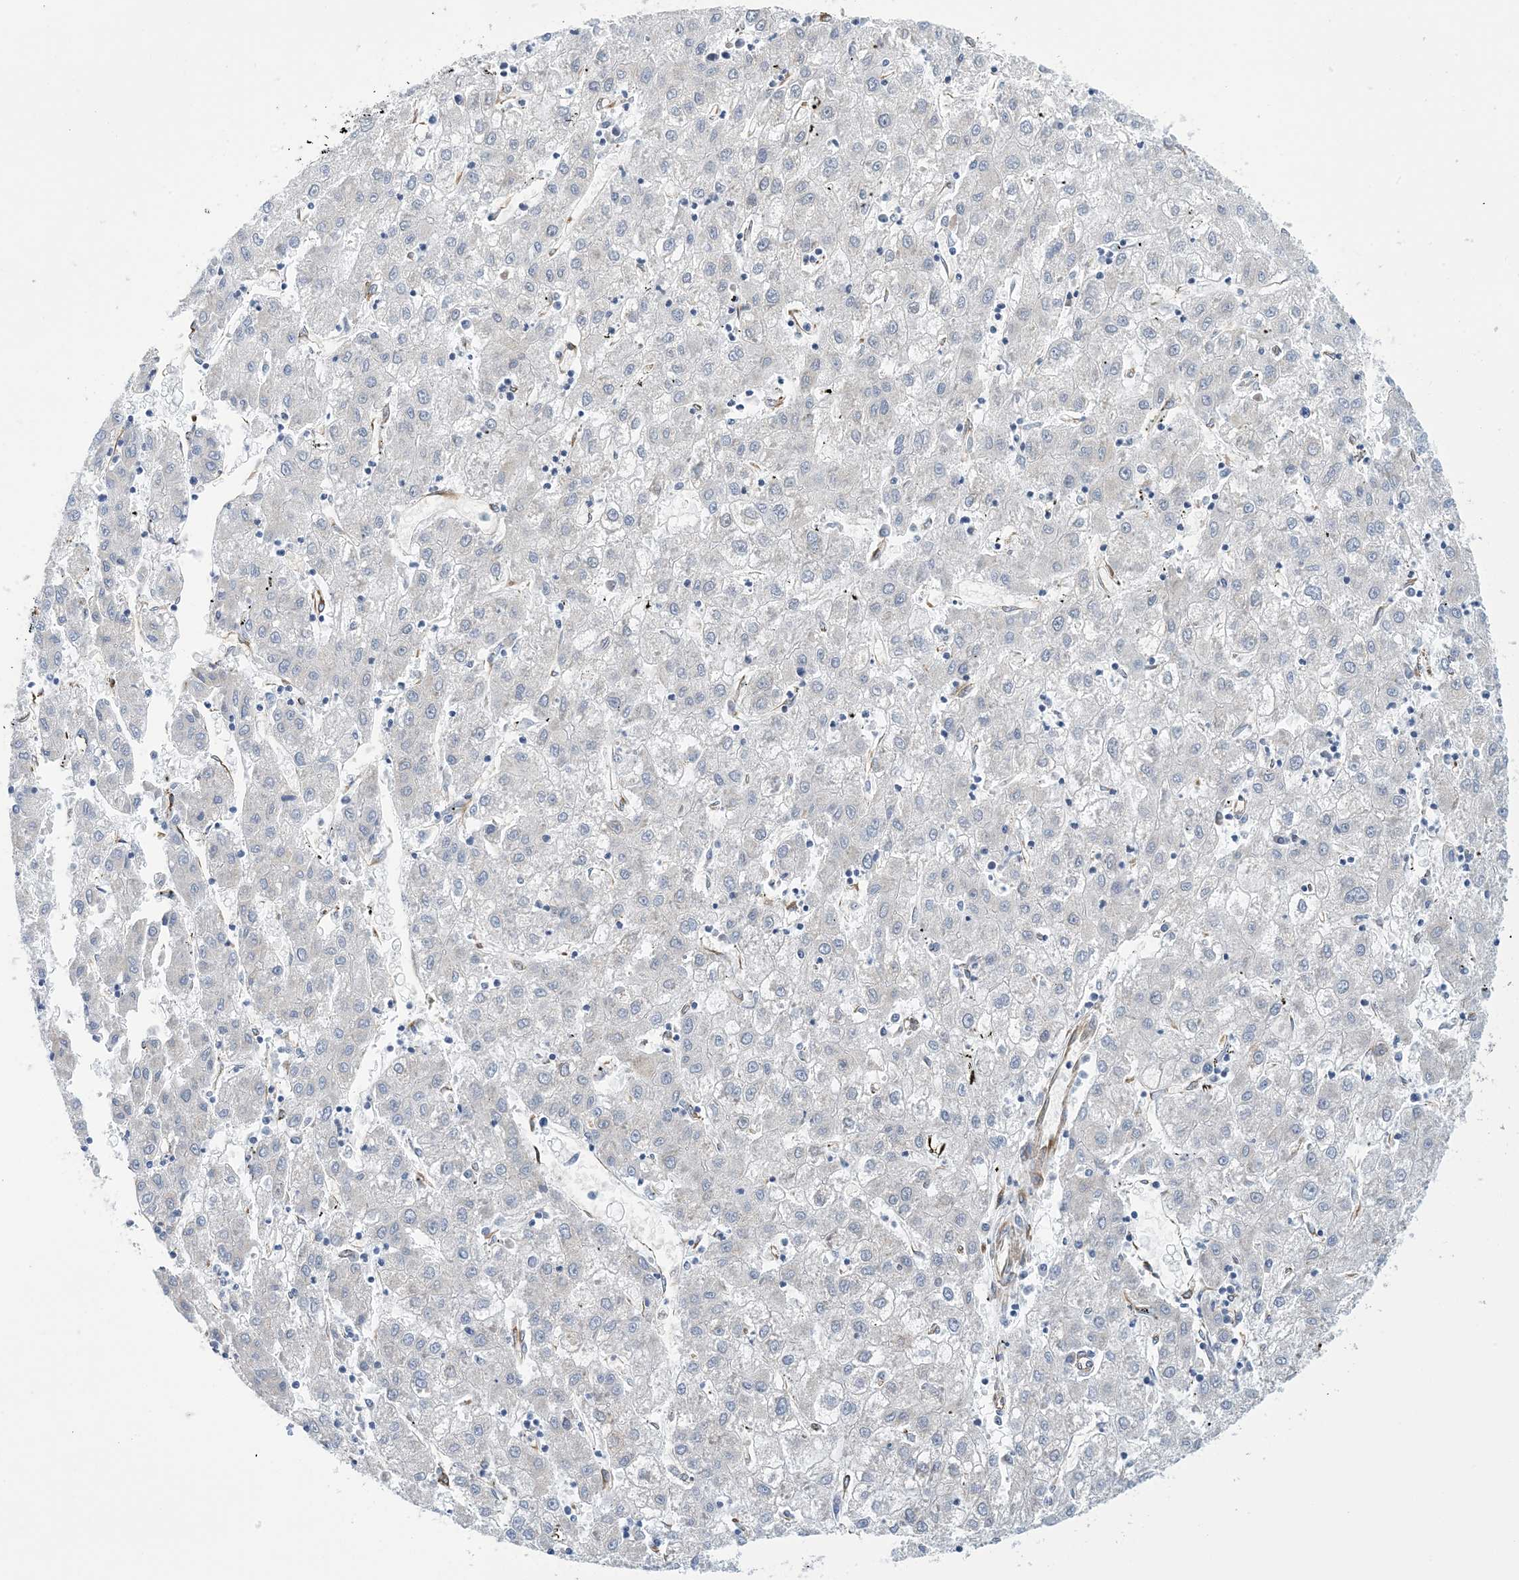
{"staining": {"intensity": "negative", "quantity": "none", "location": "none"}, "tissue": "liver cancer", "cell_type": "Tumor cells", "image_type": "cancer", "snomed": [{"axis": "morphology", "description": "Carcinoma, Hepatocellular, NOS"}, {"axis": "topography", "description": "Liver"}], "caption": "A high-resolution image shows immunohistochemistry staining of liver cancer, which reveals no significant positivity in tumor cells.", "gene": "CCDC14", "patient": {"sex": "male", "age": 72}}